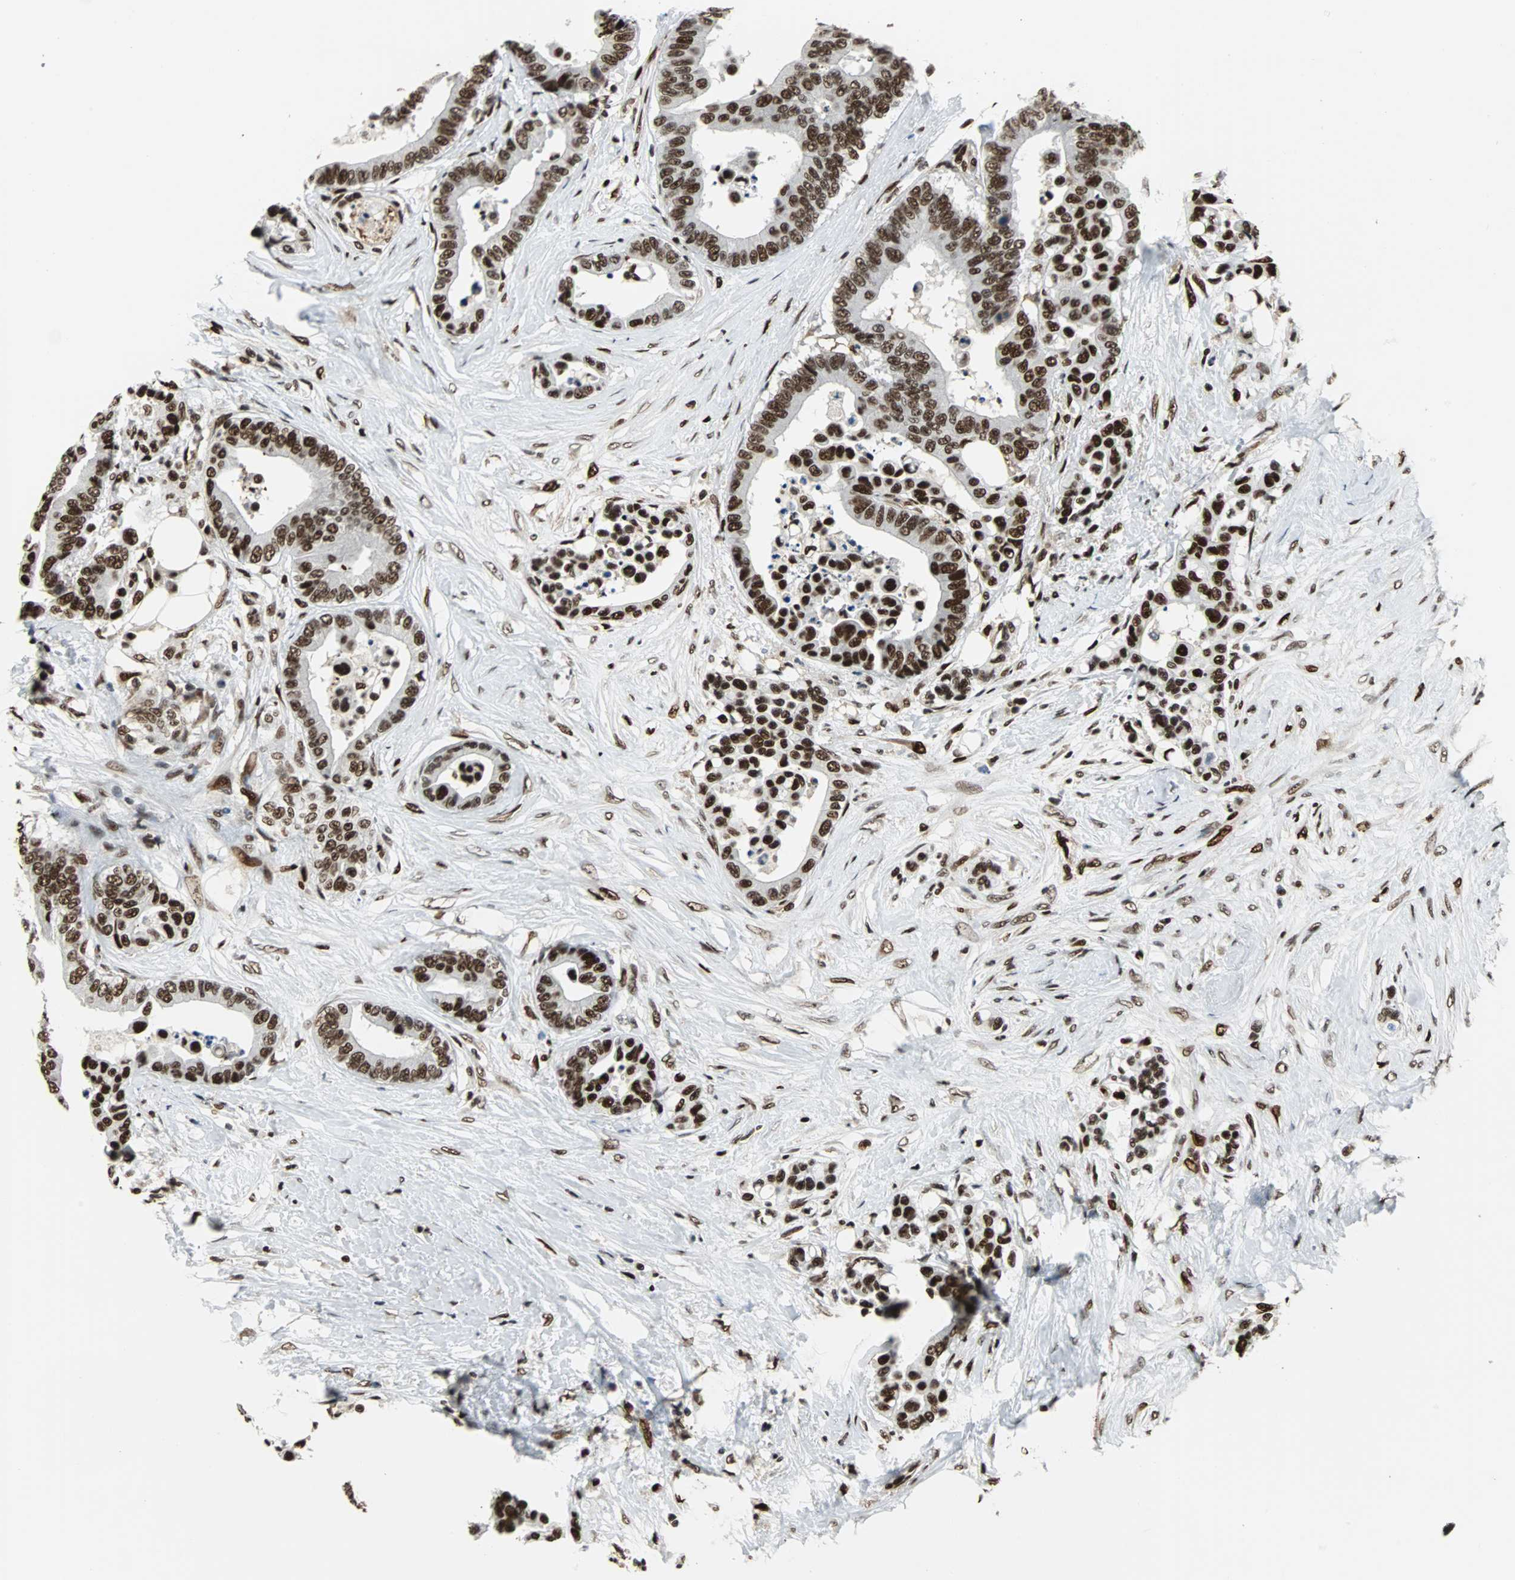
{"staining": {"intensity": "strong", "quantity": ">75%", "location": "nuclear"}, "tissue": "colorectal cancer", "cell_type": "Tumor cells", "image_type": "cancer", "snomed": [{"axis": "morphology", "description": "Adenocarcinoma, NOS"}, {"axis": "topography", "description": "Colon"}], "caption": "High-magnification brightfield microscopy of colorectal cancer (adenocarcinoma) stained with DAB (brown) and counterstained with hematoxylin (blue). tumor cells exhibit strong nuclear staining is seen in about>75% of cells. (brown staining indicates protein expression, while blue staining denotes nuclei).", "gene": "XRCC4", "patient": {"sex": "male", "age": 82}}